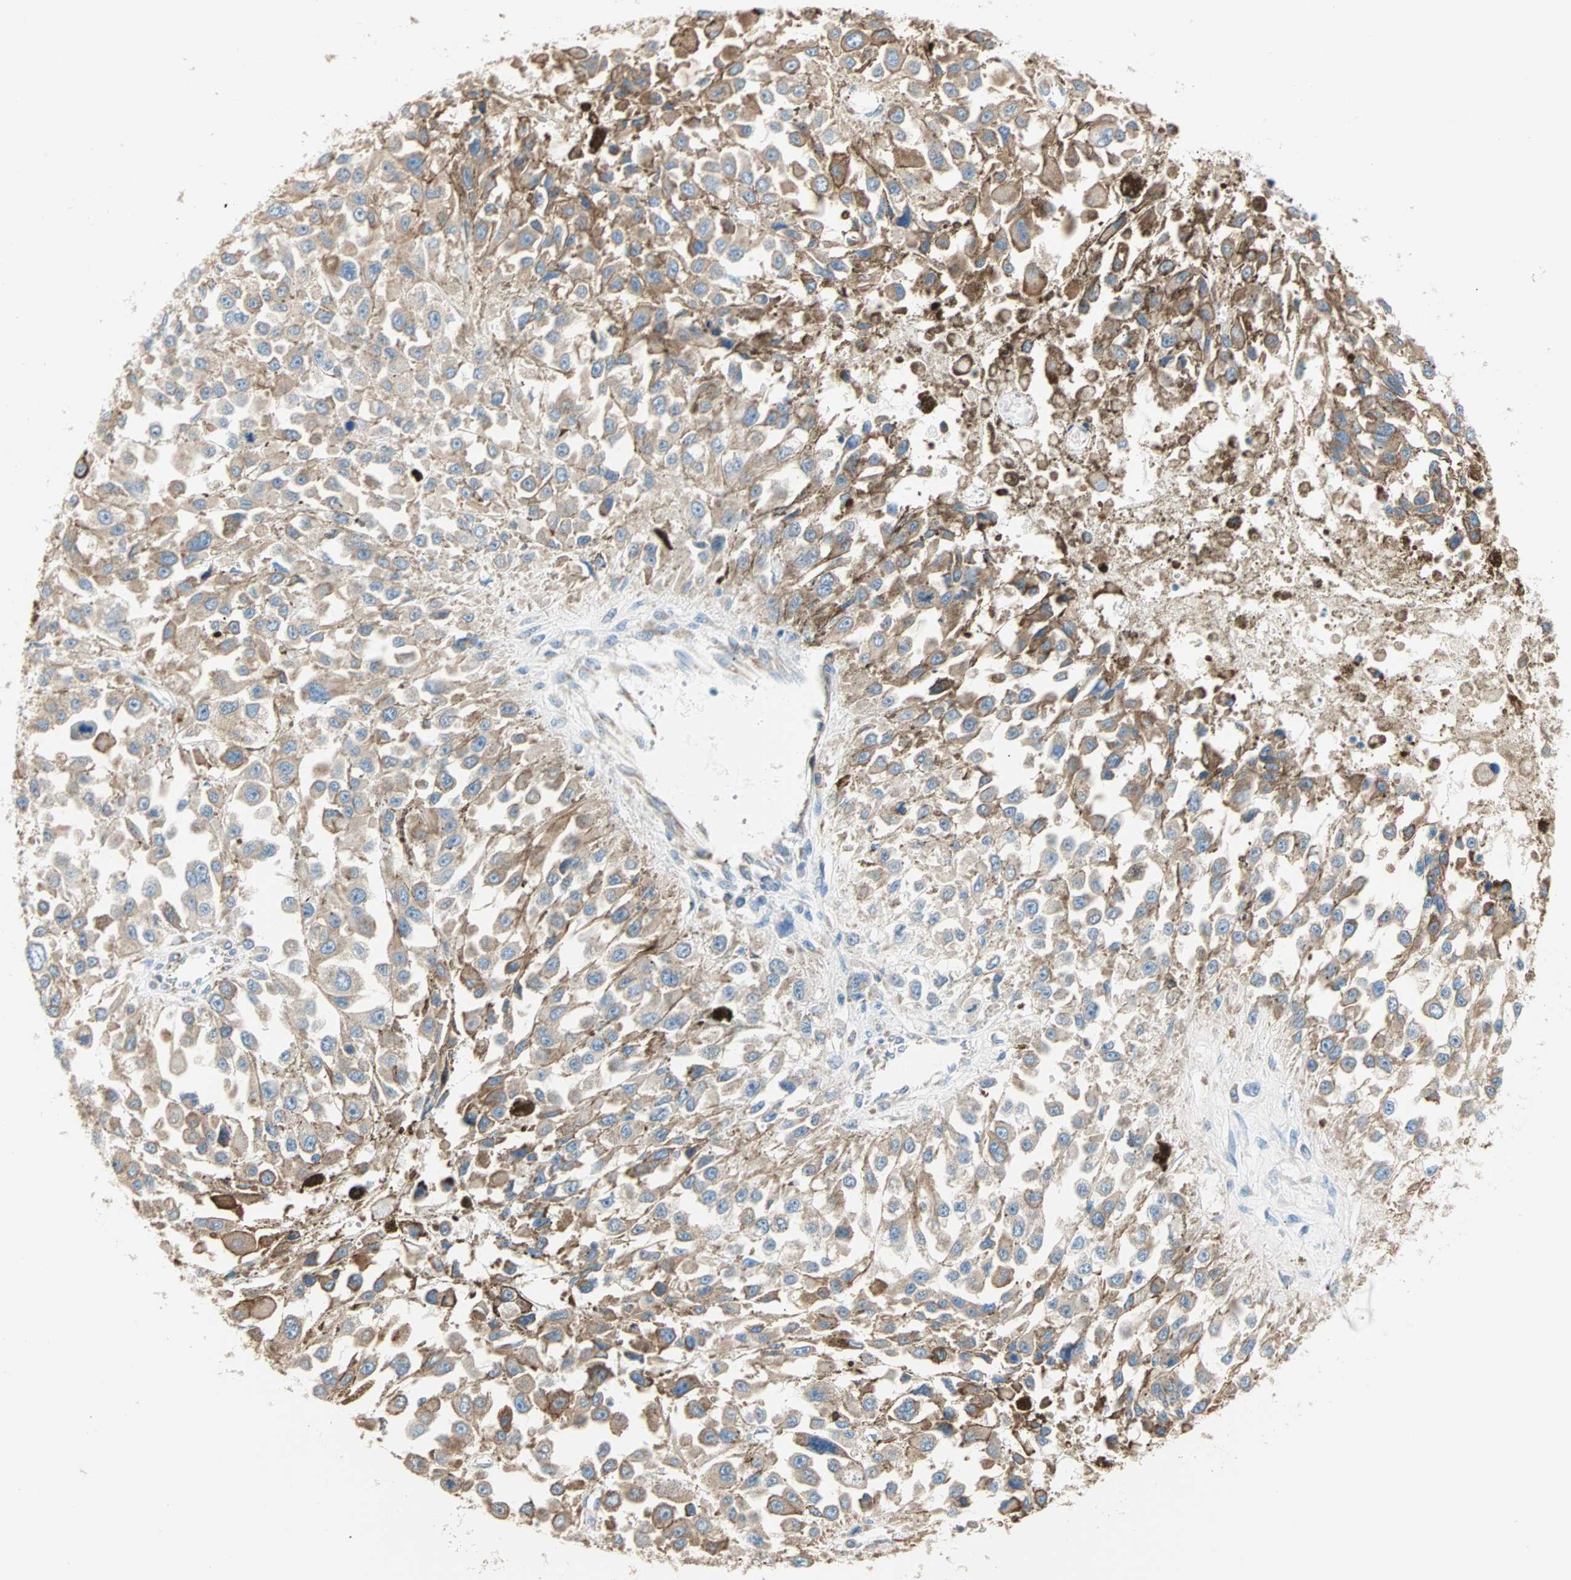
{"staining": {"intensity": "moderate", "quantity": ">75%", "location": "cytoplasmic/membranous"}, "tissue": "melanoma", "cell_type": "Tumor cells", "image_type": "cancer", "snomed": [{"axis": "morphology", "description": "Malignant melanoma, Metastatic site"}, {"axis": "topography", "description": "Lymph node"}], "caption": "Melanoma stained for a protein (brown) demonstrates moderate cytoplasmic/membranous positive expression in about >75% of tumor cells.", "gene": "PLCXD1", "patient": {"sex": "male", "age": 59}}